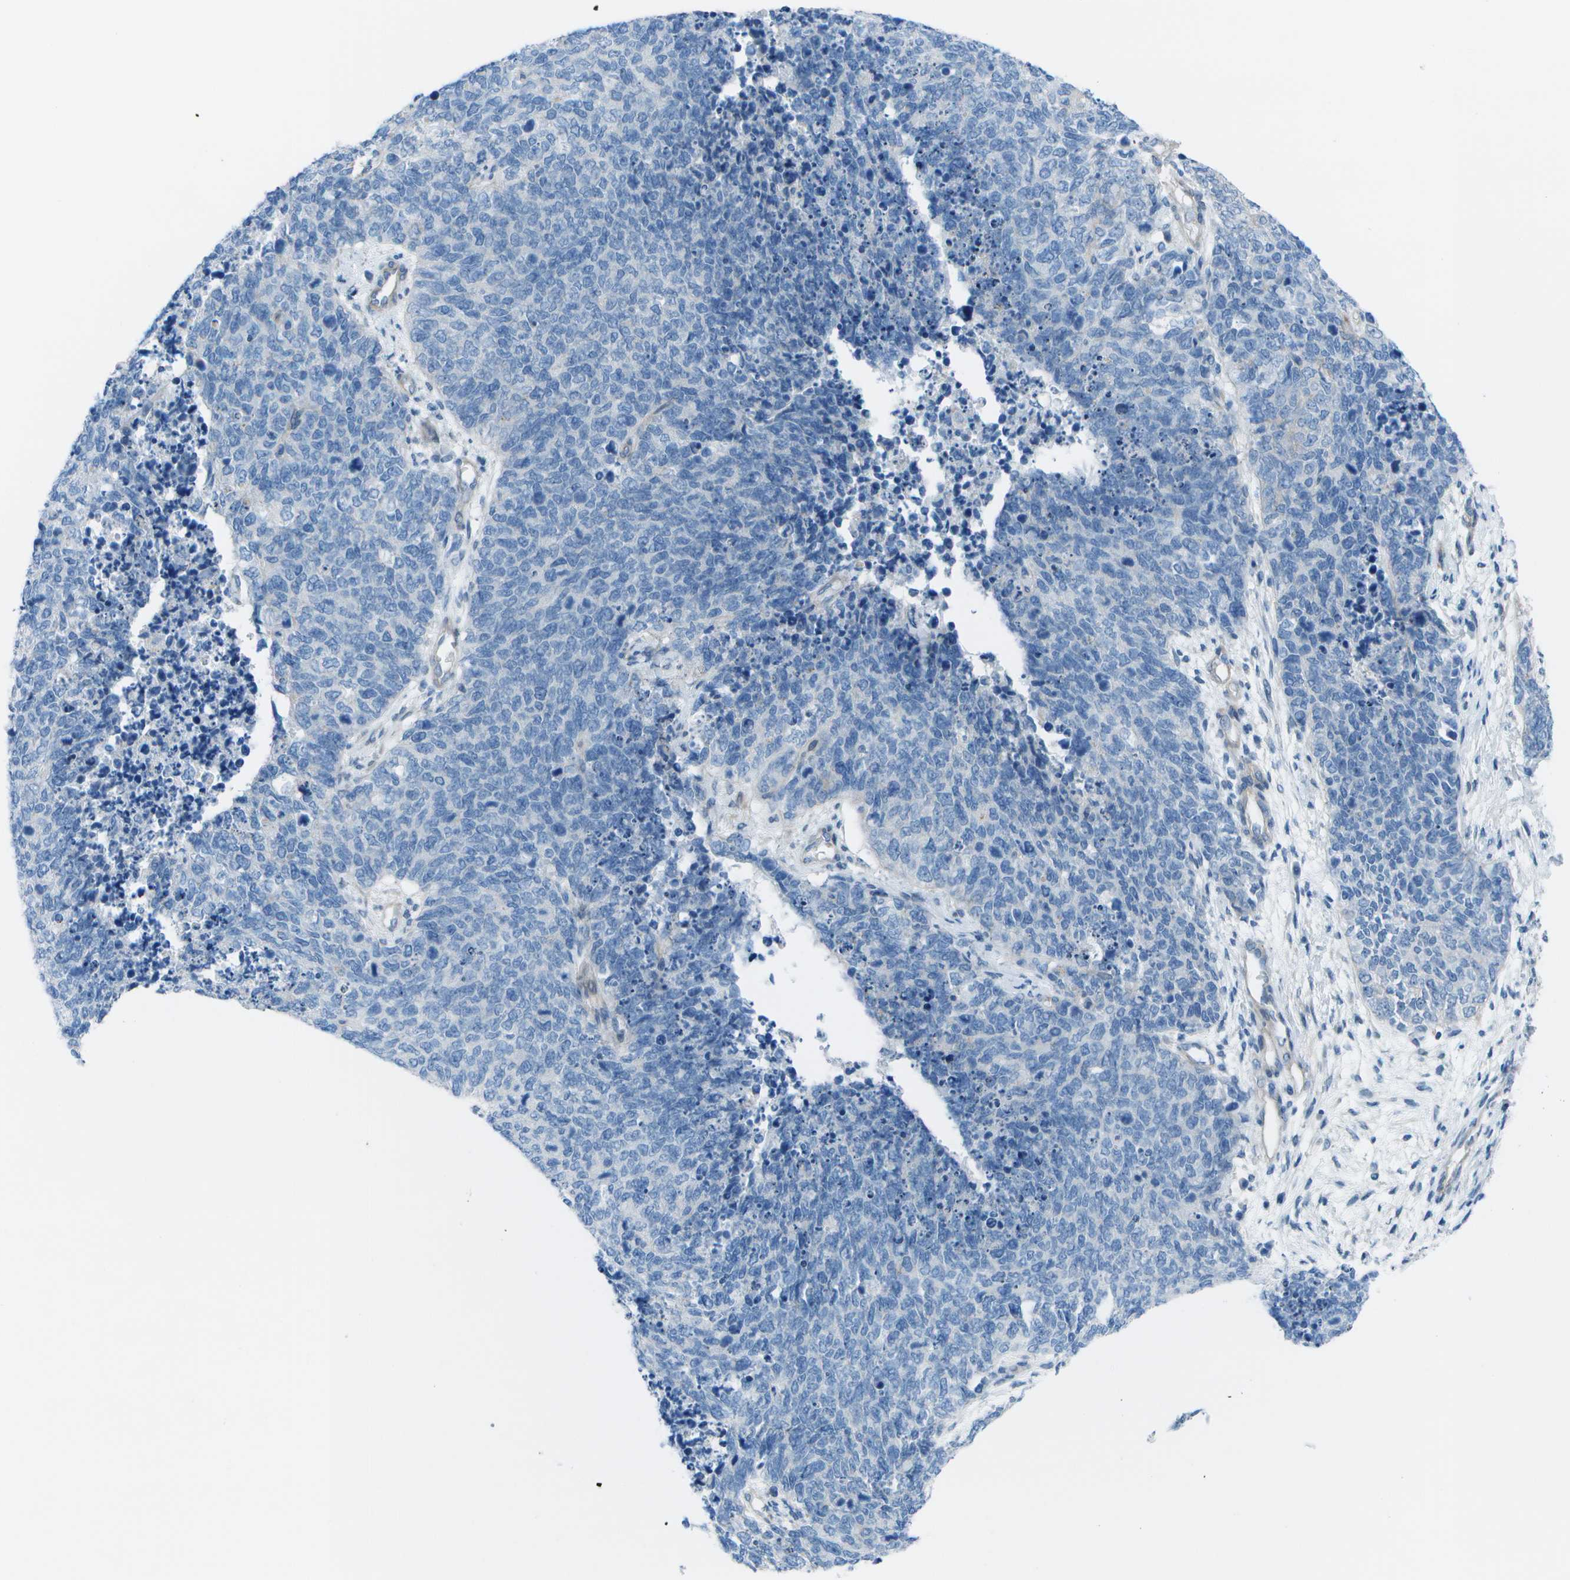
{"staining": {"intensity": "negative", "quantity": "none", "location": "none"}, "tissue": "cervical cancer", "cell_type": "Tumor cells", "image_type": "cancer", "snomed": [{"axis": "morphology", "description": "Squamous cell carcinoma, NOS"}, {"axis": "topography", "description": "Cervix"}], "caption": "DAB immunohistochemical staining of squamous cell carcinoma (cervical) reveals no significant positivity in tumor cells.", "gene": "SORBS3", "patient": {"sex": "female", "age": 63}}